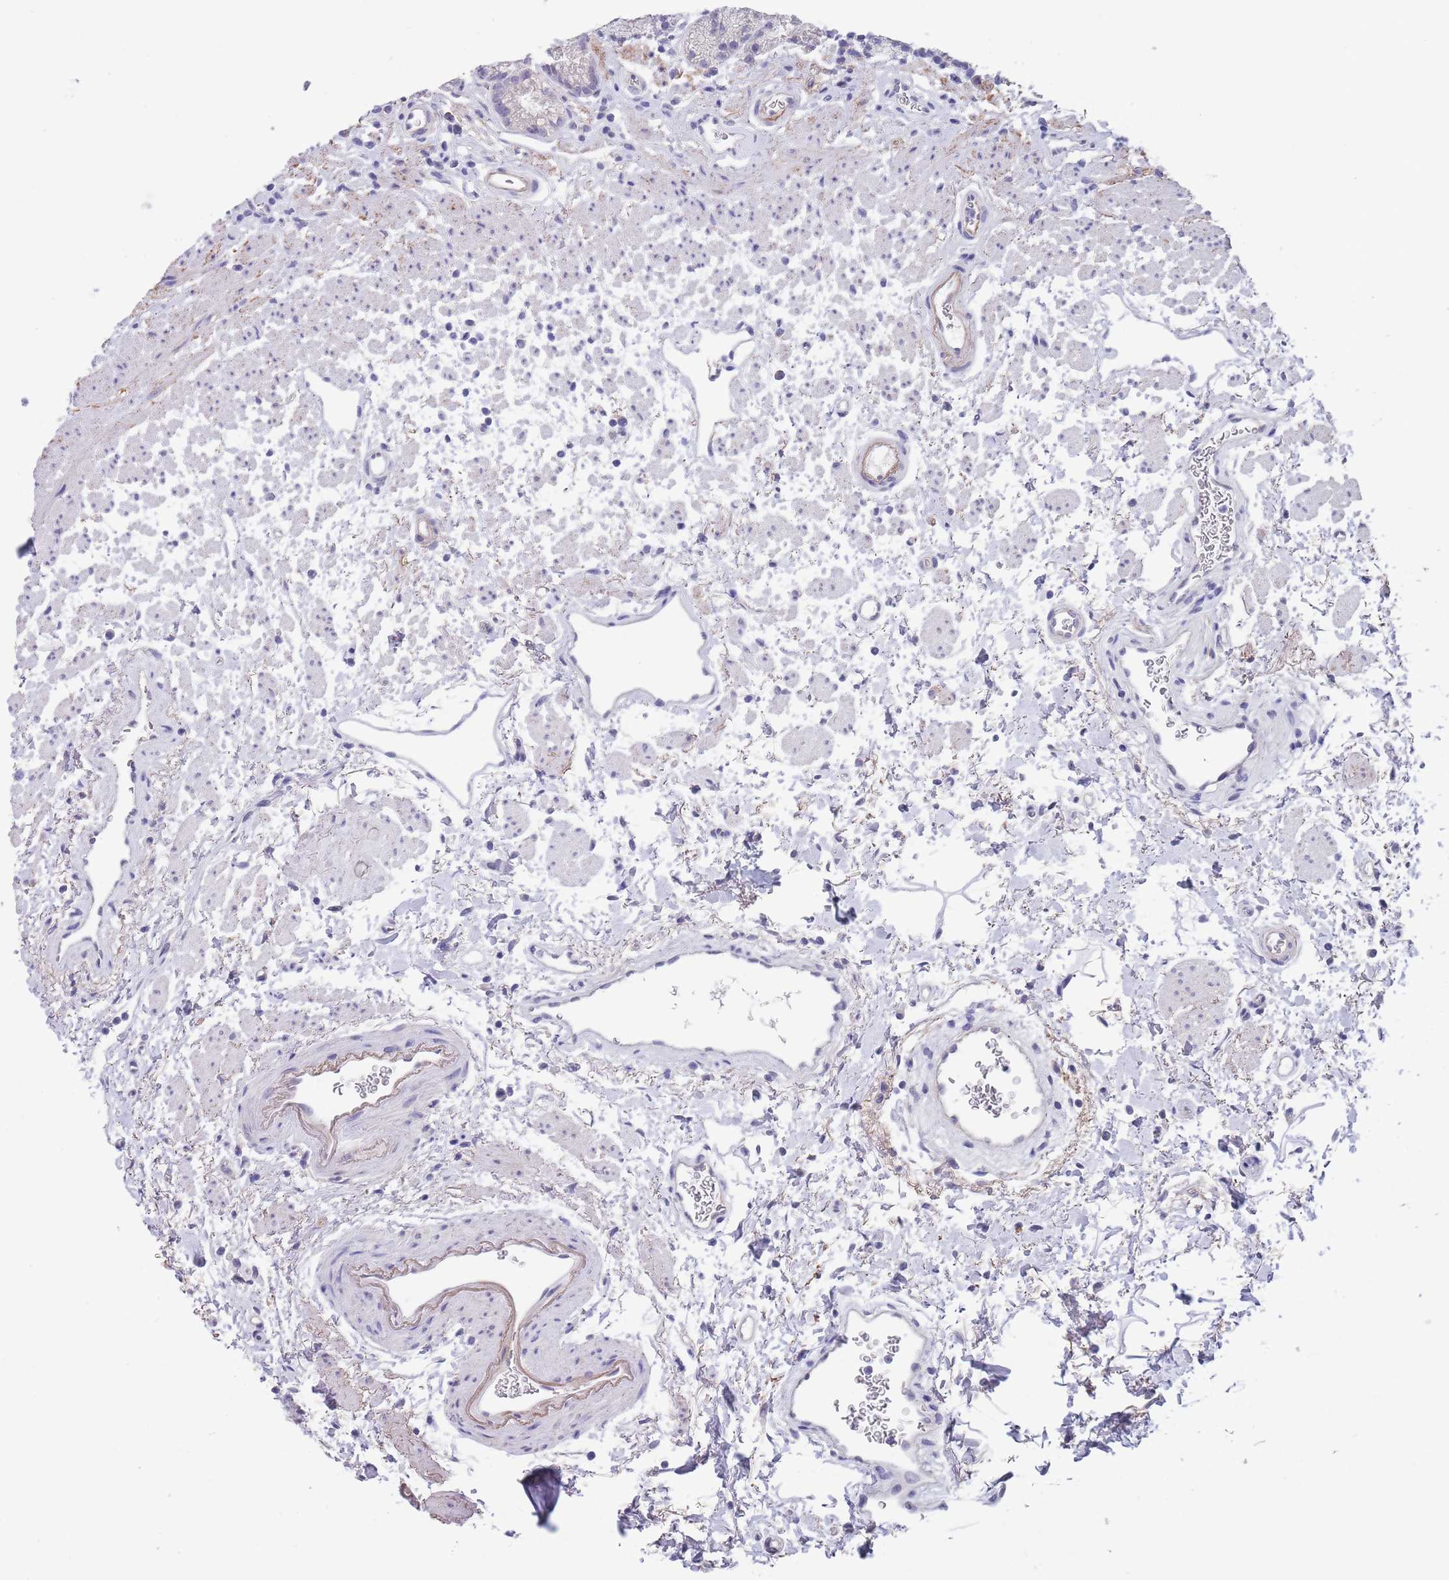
{"staining": {"intensity": "negative", "quantity": "none", "location": "none"}, "tissue": "stomach", "cell_type": "Glandular cells", "image_type": "normal", "snomed": [{"axis": "morphology", "description": "Normal tissue, NOS"}, {"axis": "topography", "description": "Stomach"}], "caption": "The immunohistochemistry image has no significant expression in glandular cells of stomach. Brightfield microscopy of immunohistochemistry (IHC) stained with DAB (brown) and hematoxylin (blue), captured at high magnification.", "gene": "RNF169", "patient": {"sex": "male", "age": 63}}